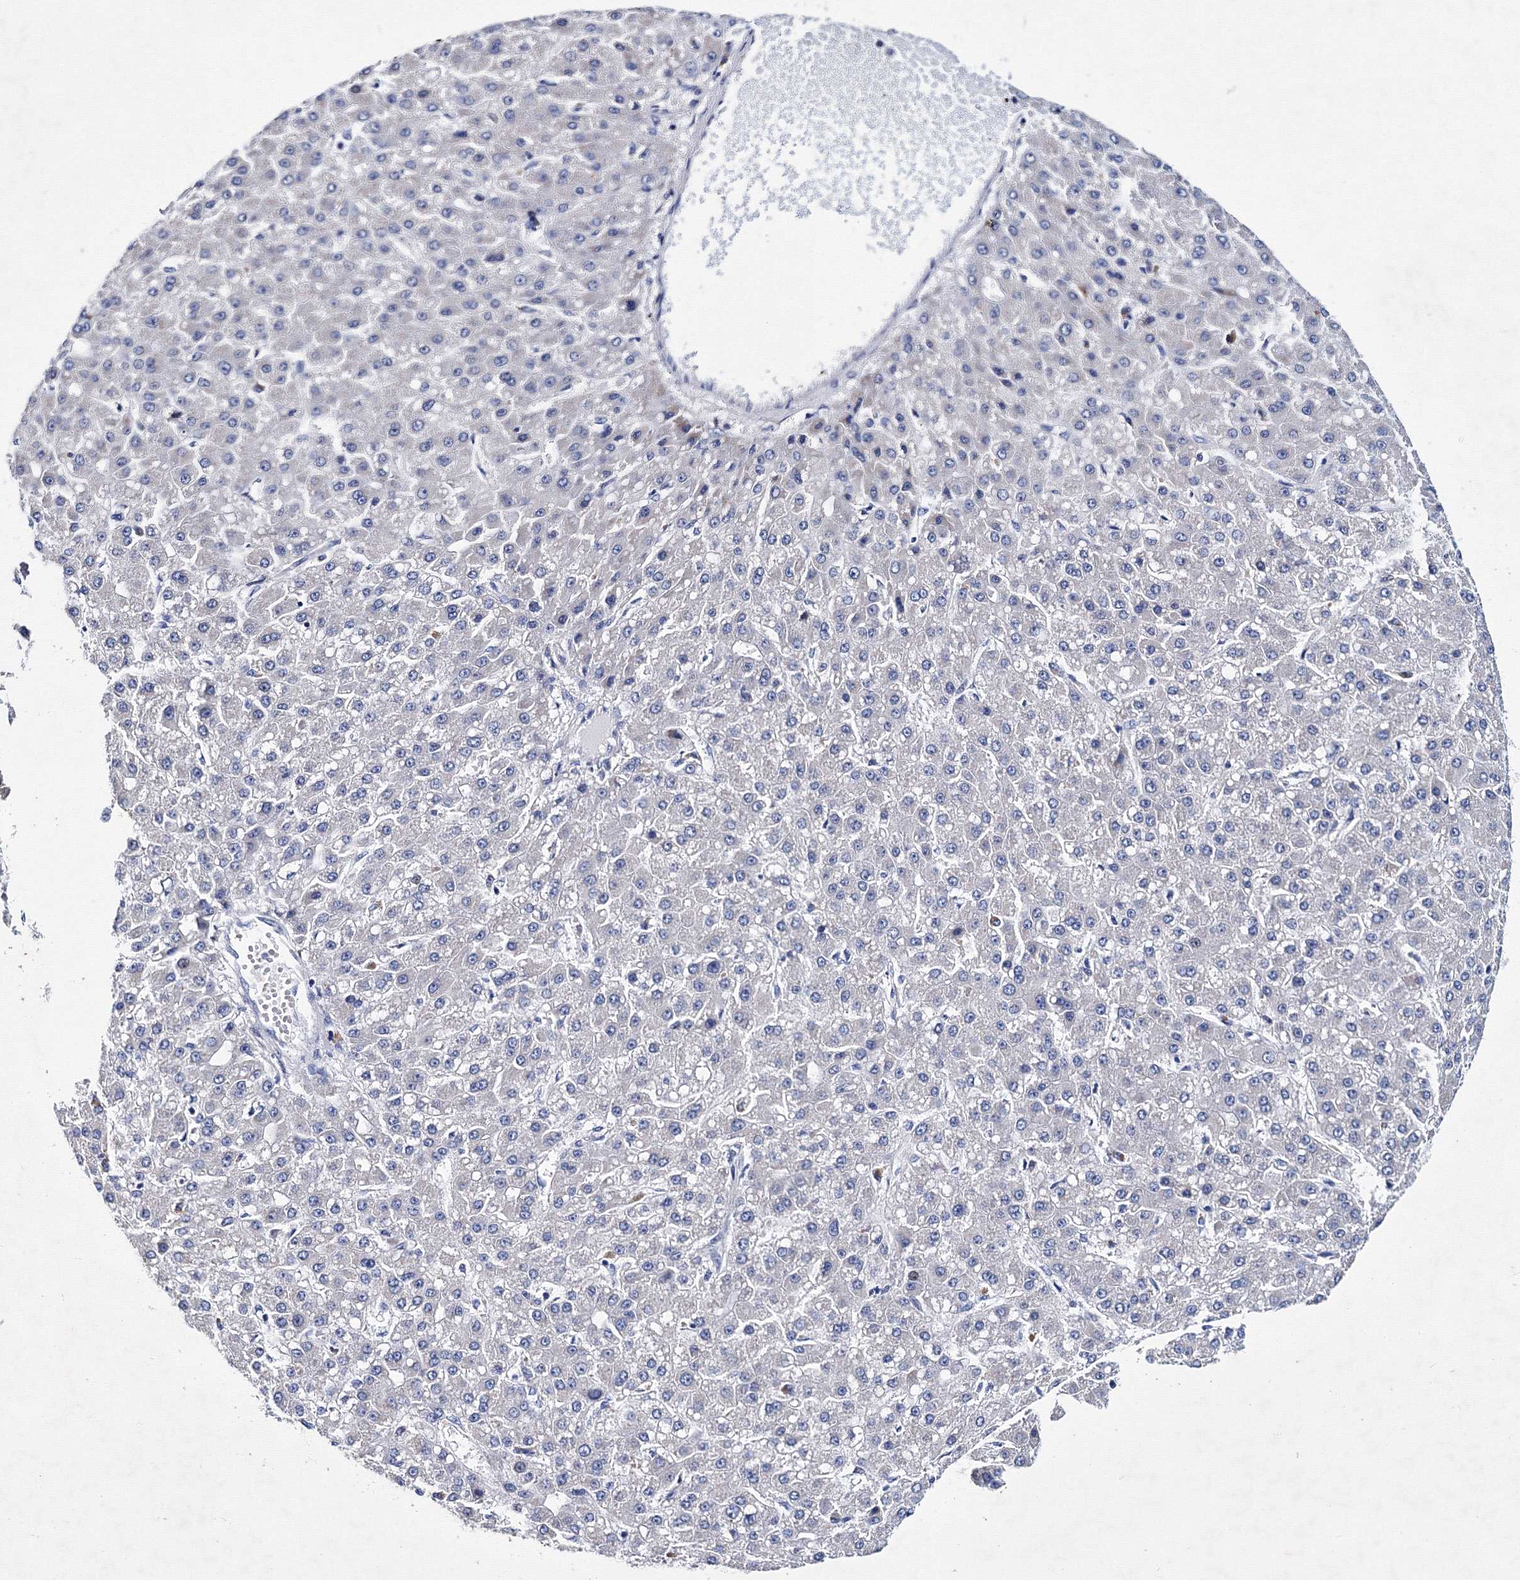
{"staining": {"intensity": "negative", "quantity": "none", "location": "none"}, "tissue": "liver cancer", "cell_type": "Tumor cells", "image_type": "cancer", "snomed": [{"axis": "morphology", "description": "Carcinoma, Hepatocellular, NOS"}, {"axis": "topography", "description": "Liver"}], "caption": "Immunohistochemistry of human hepatocellular carcinoma (liver) shows no staining in tumor cells.", "gene": "TRPM2", "patient": {"sex": "male", "age": 67}}